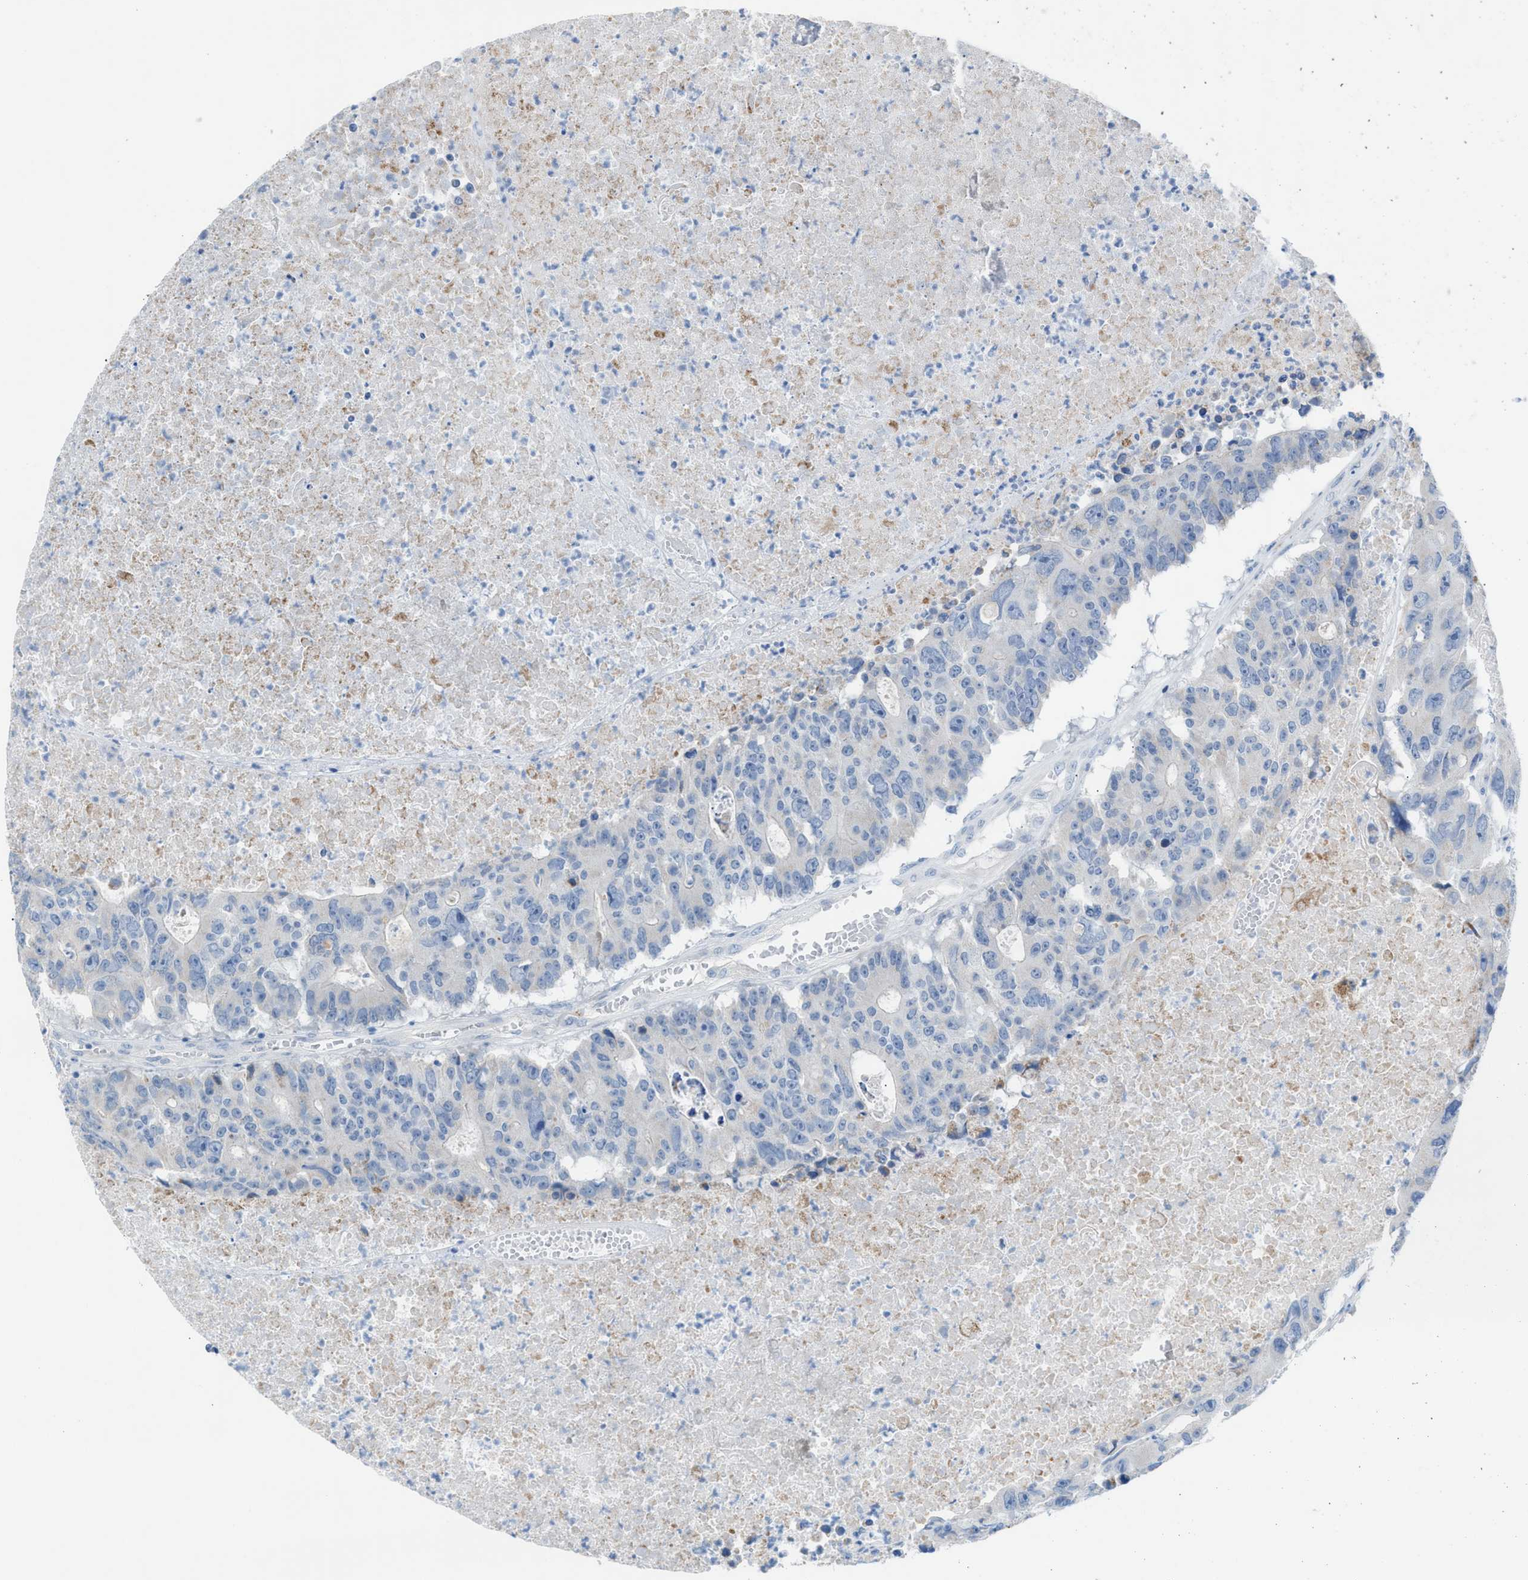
{"staining": {"intensity": "negative", "quantity": "none", "location": "none"}, "tissue": "colorectal cancer", "cell_type": "Tumor cells", "image_type": "cancer", "snomed": [{"axis": "morphology", "description": "Adenocarcinoma, NOS"}, {"axis": "topography", "description": "Colon"}], "caption": "Immunohistochemical staining of adenocarcinoma (colorectal) displays no significant staining in tumor cells.", "gene": "ASPA", "patient": {"sex": "male", "age": 87}}